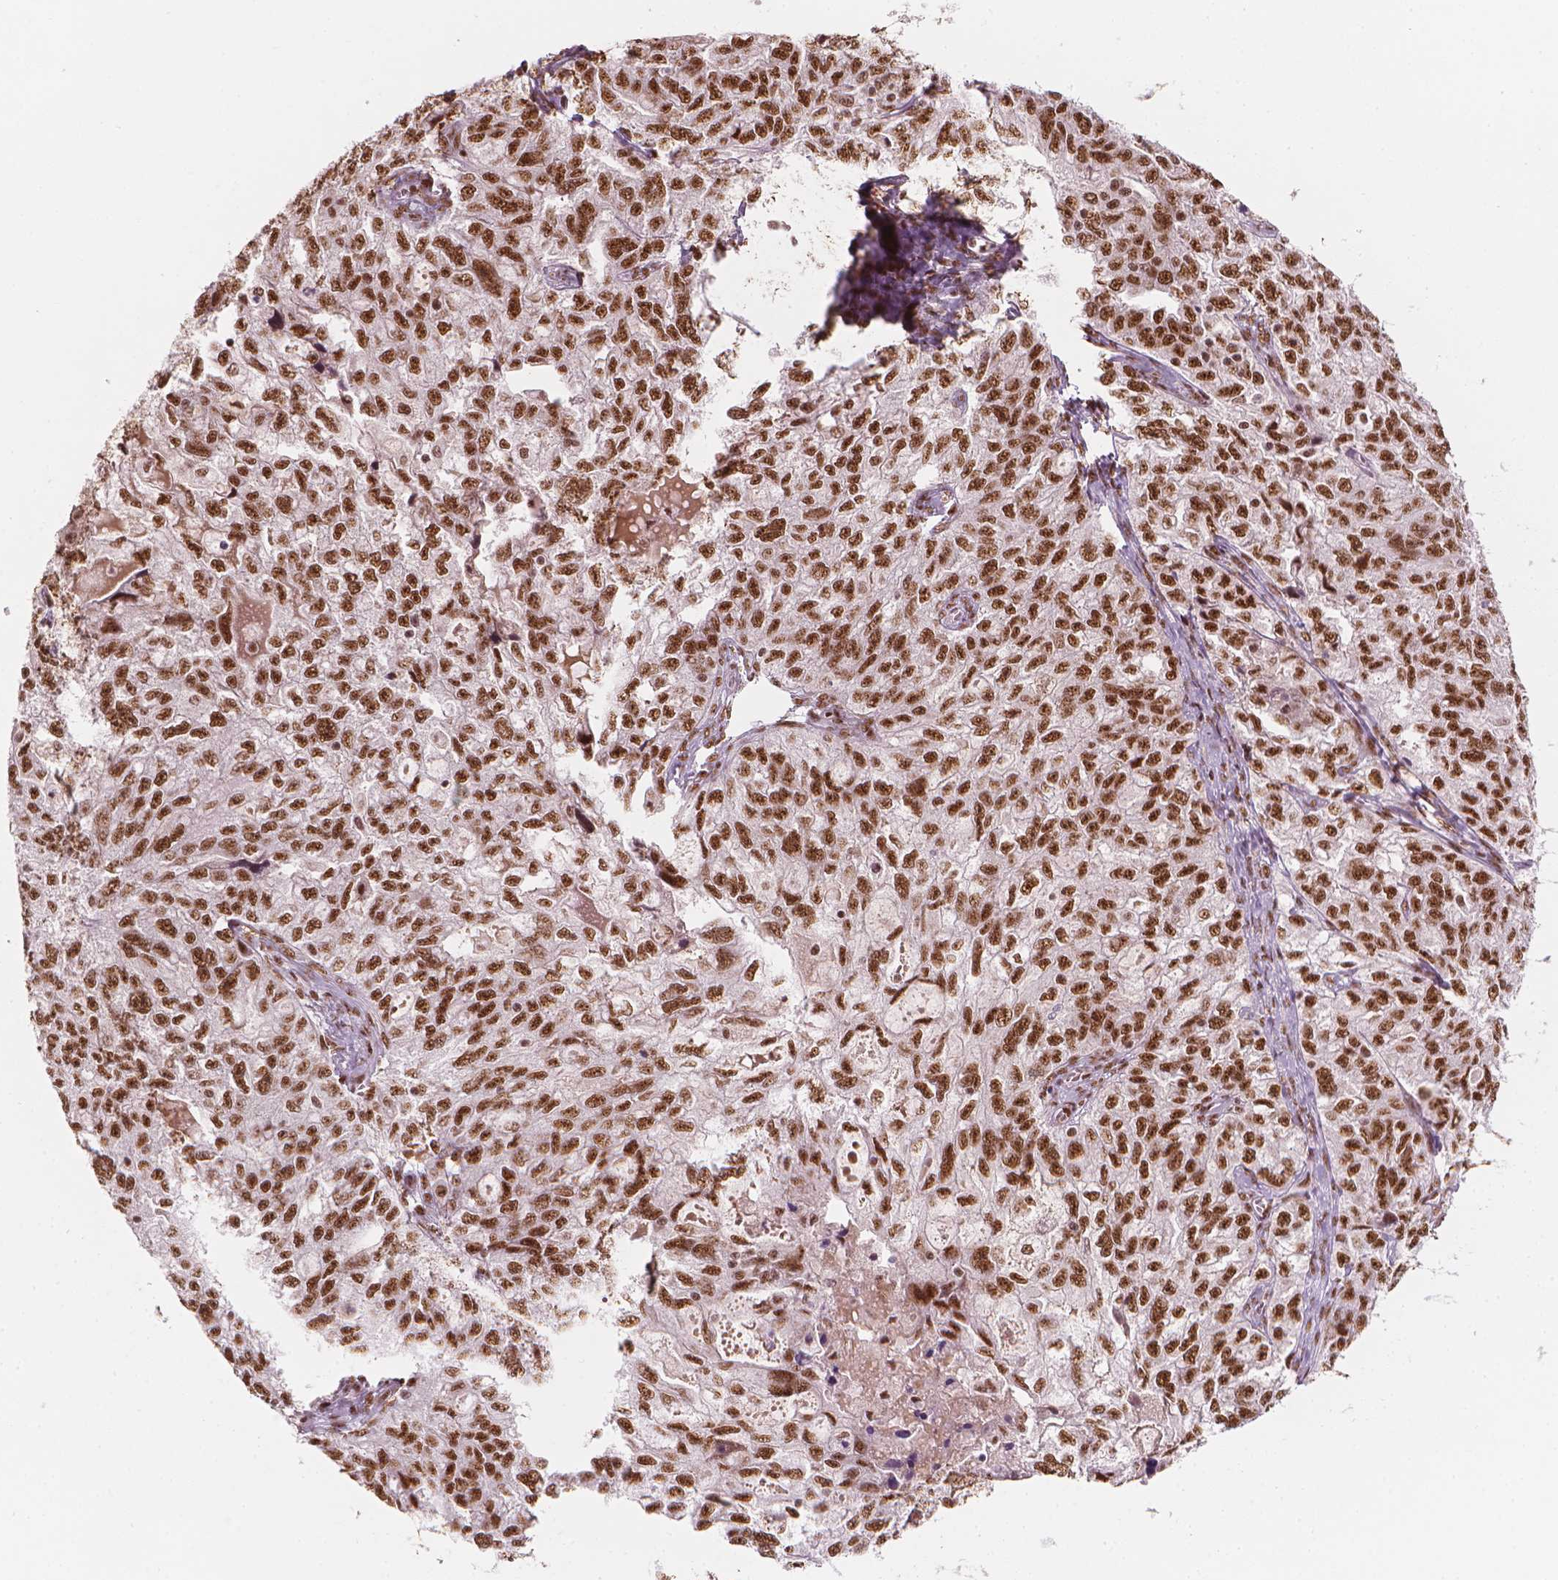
{"staining": {"intensity": "moderate", "quantity": ">75%", "location": "nuclear"}, "tissue": "ovarian cancer", "cell_type": "Tumor cells", "image_type": "cancer", "snomed": [{"axis": "morphology", "description": "Cystadenocarcinoma, serous, NOS"}, {"axis": "topography", "description": "Ovary"}], "caption": "This micrograph displays ovarian serous cystadenocarcinoma stained with immunohistochemistry to label a protein in brown. The nuclear of tumor cells show moderate positivity for the protein. Nuclei are counter-stained blue.", "gene": "ELF2", "patient": {"sex": "female", "age": 51}}